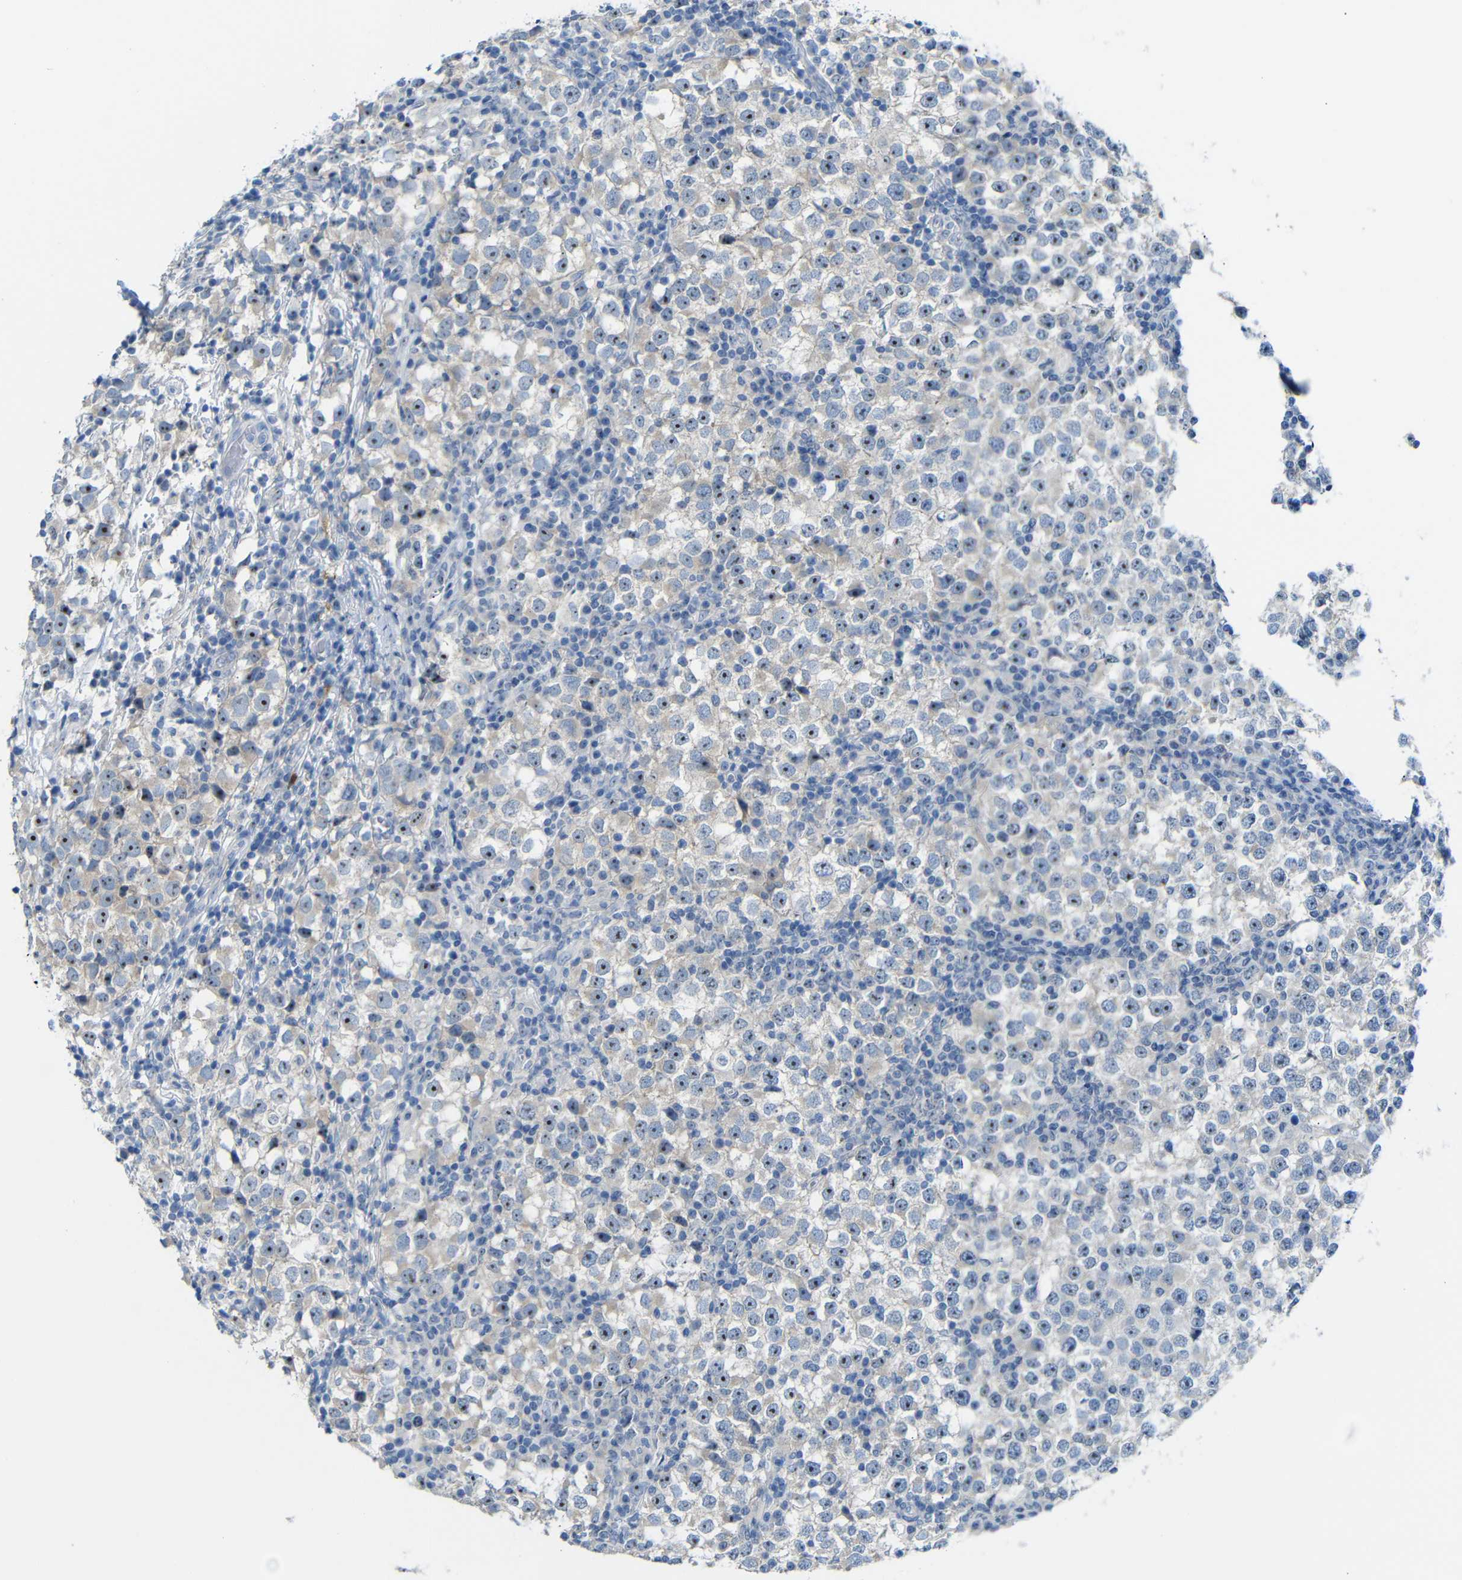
{"staining": {"intensity": "moderate", "quantity": ">75%", "location": "nuclear"}, "tissue": "testis cancer", "cell_type": "Tumor cells", "image_type": "cancer", "snomed": [{"axis": "morphology", "description": "Seminoma, NOS"}, {"axis": "topography", "description": "Testis"}], "caption": "Immunohistochemical staining of testis cancer (seminoma) demonstrates medium levels of moderate nuclear protein staining in about >75% of tumor cells.", "gene": "C1orf210", "patient": {"sex": "male", "age": 65}}